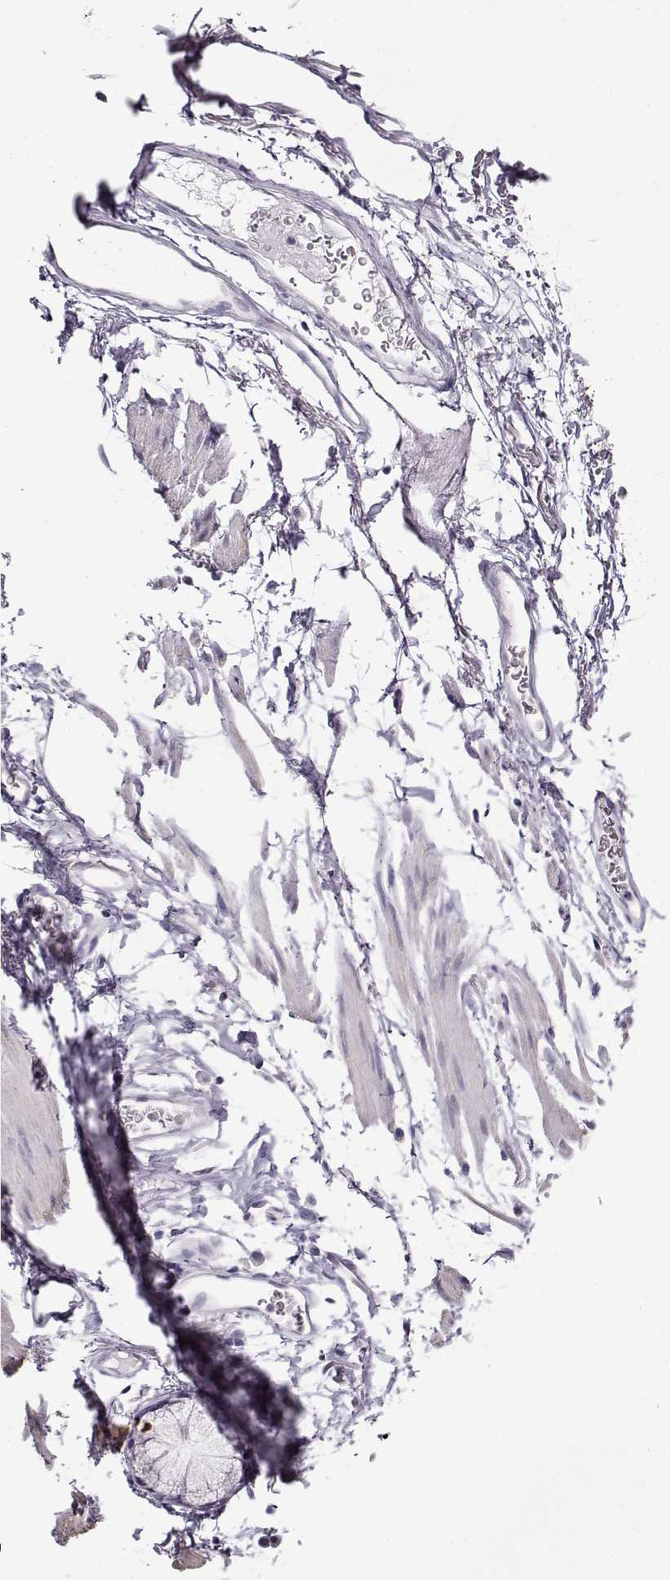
{"staining": {"intensity": "negative", "quantity": "none", "location": "none"}, "tissue": "soft tissue", "cell_type": "Fibroblasts", "image_type": "normal", "snomed": [{"axis": "morphology", "description": "Normal tissue, NOS"}, {"axis": "topography", "description": "Cartilage tissue"}, {"axis": "topography", "description": "Bronchus"}], "caption": "Immunohistochemistry (IHC) image of normal soft tissue: human soft tissue stained with DAB (3,3'-diaminobenzidine) displays no significant protein staining in fibroblasts.", "gene": "TEX55", "patient": {"sex": "female", "age": 79}}